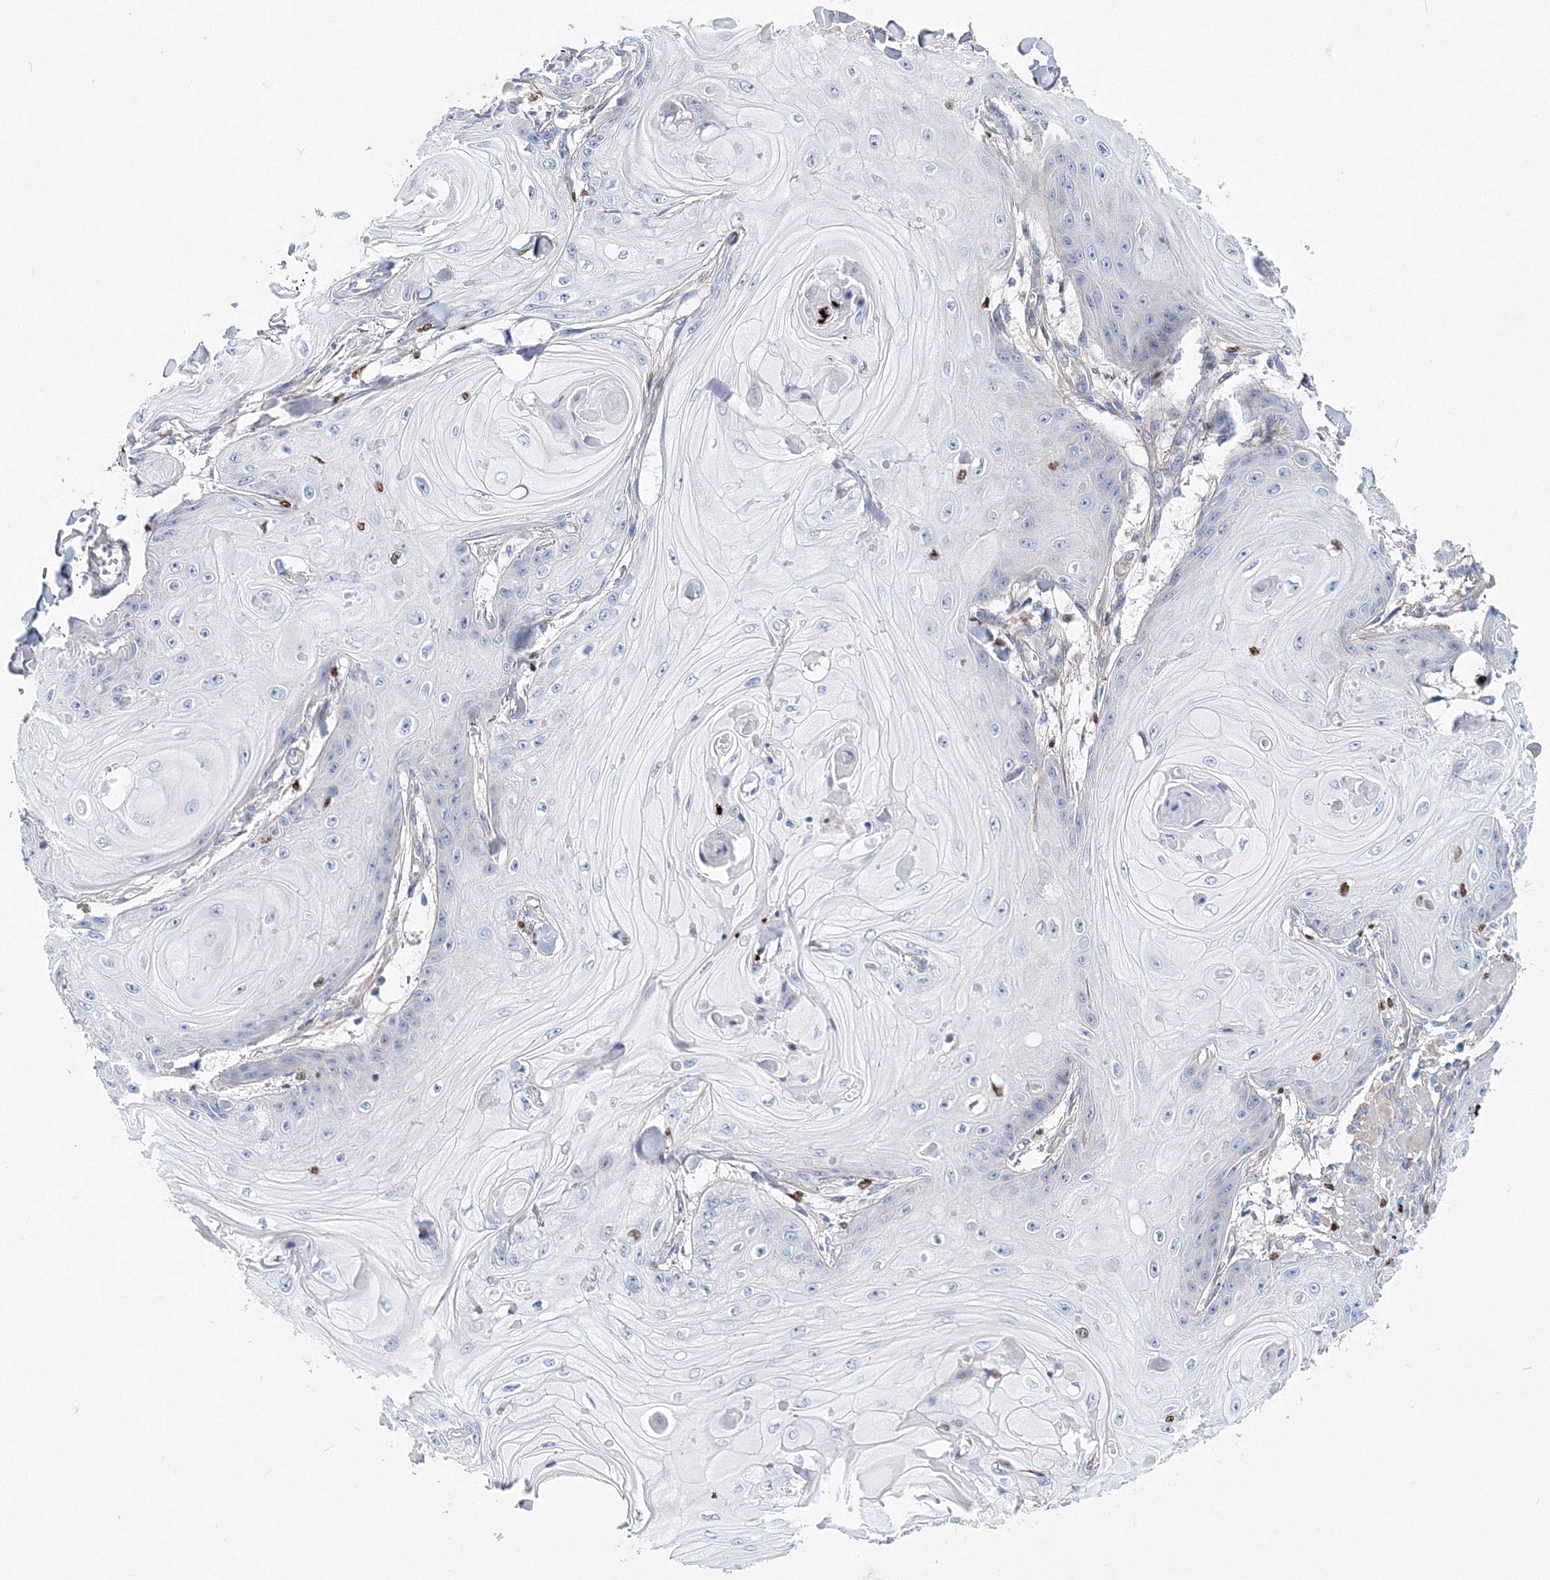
{"staining": {"intensity": "negative", "quantity": "none", "location": "none"}, "tissue": "skin cancer", "cell_type": "Tumor cells", "image_type": "cancer", "snomed": [{"axis": "morphology", "description": "Squamous cell carcinoma, NOS"}, {"axis": "topography", "description": "Skin"}], "caption": "Tumor cells are negative for protein expression in human skin cancer. (IHC, brightfield microscopy, high magnification).", "gene": "C11orf52", "patient": {"sex": "male", "age": 74}}